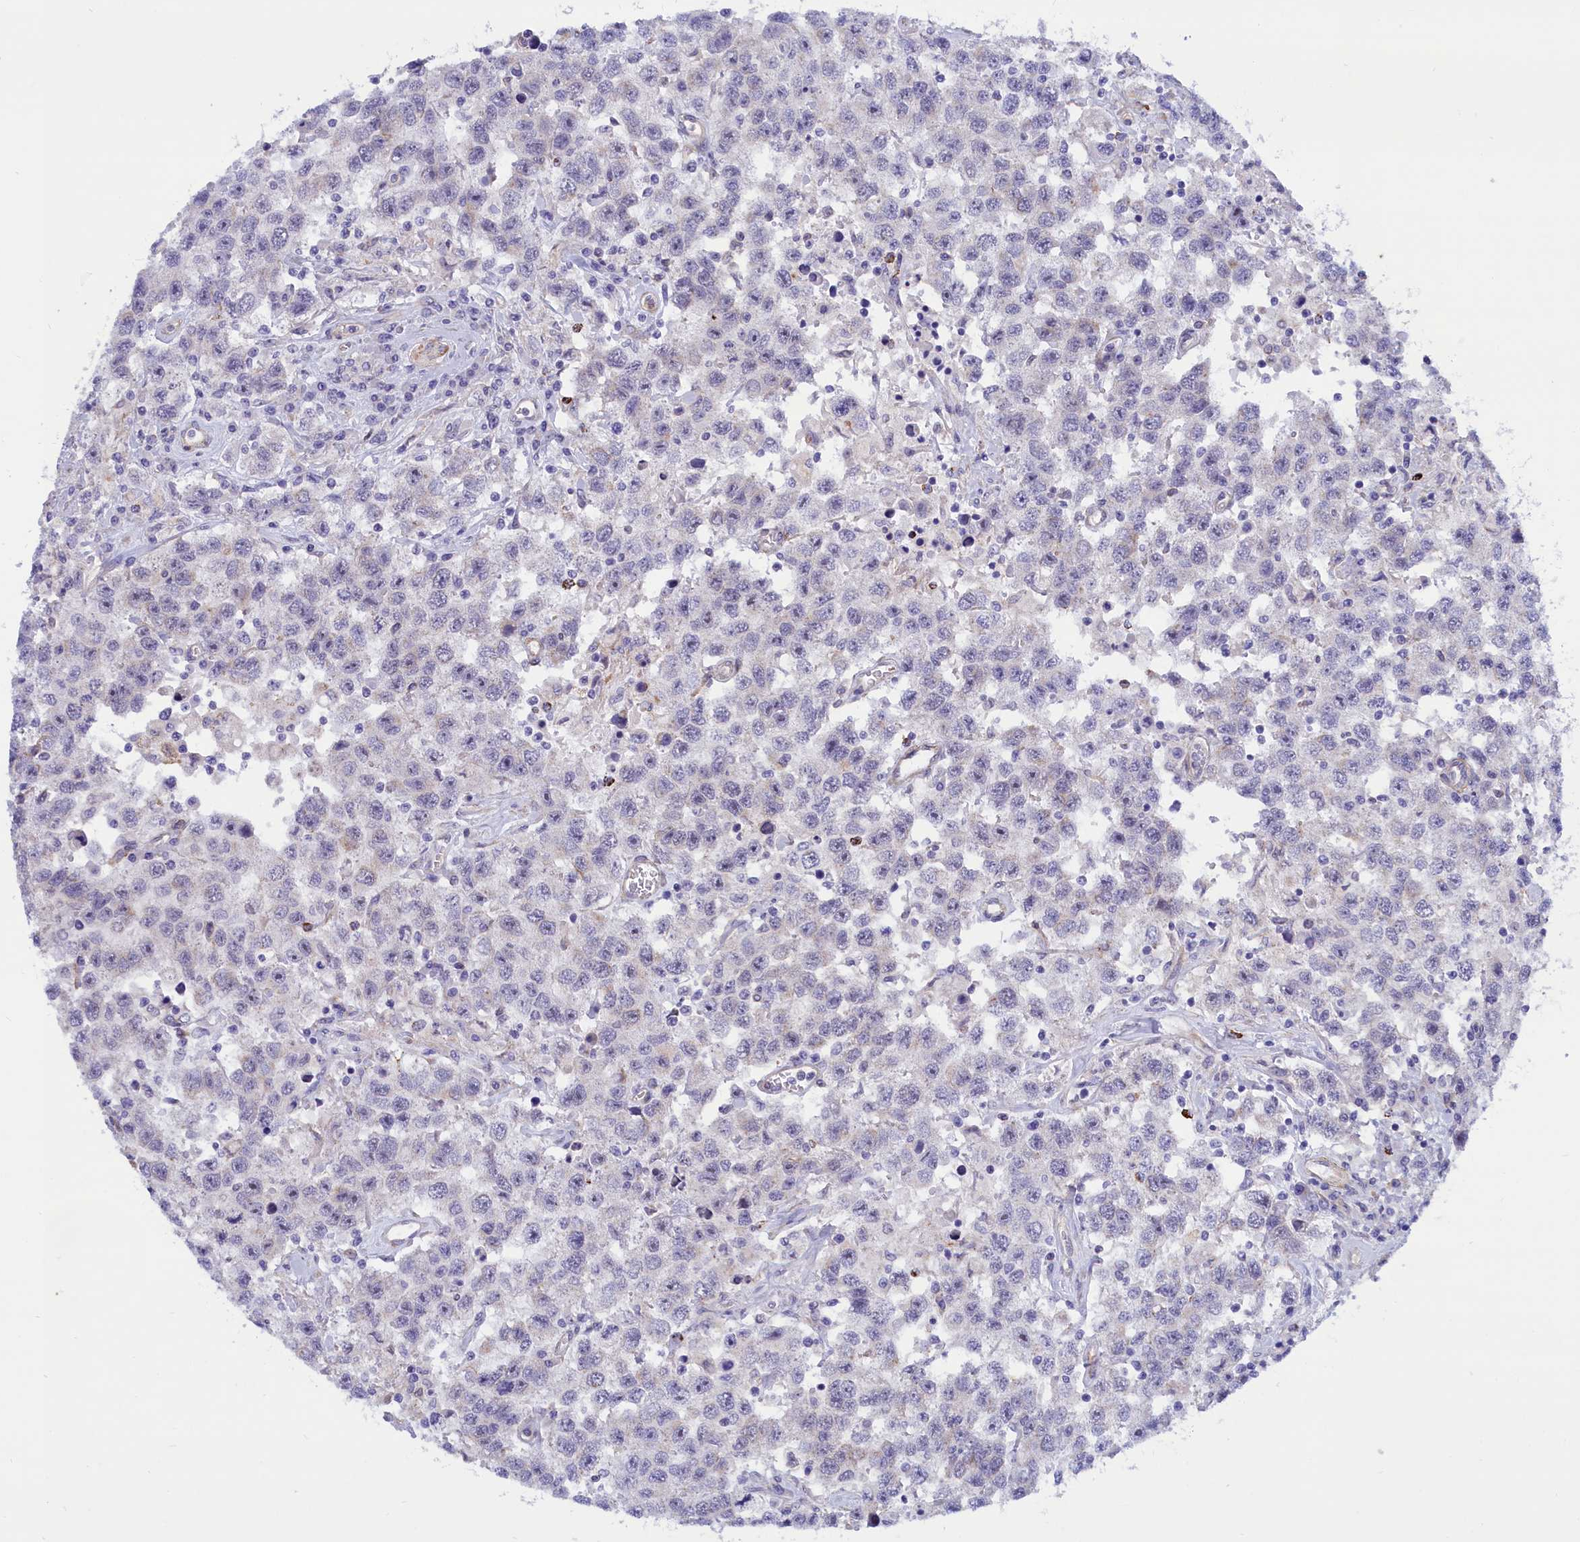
{"staining": {"intensity": "negative", "quantity": "none", "location": "none"}, "tissue": "testis cancer", "cell_type": "Tumor cells", "image_type": "cancer", "snomed": [{"axis": "morphology", "description": "Seminoma, NOS"}, {"axis": "topography", "description": "Testis"}], "caption": "A high-resolution histopathology image shows IHC staining of testis cancer (seminoma), which demonstrates no significant expression in tumor cells.", "gene": "ABCC12", "patient": {"sex": "male", "age": 41}}